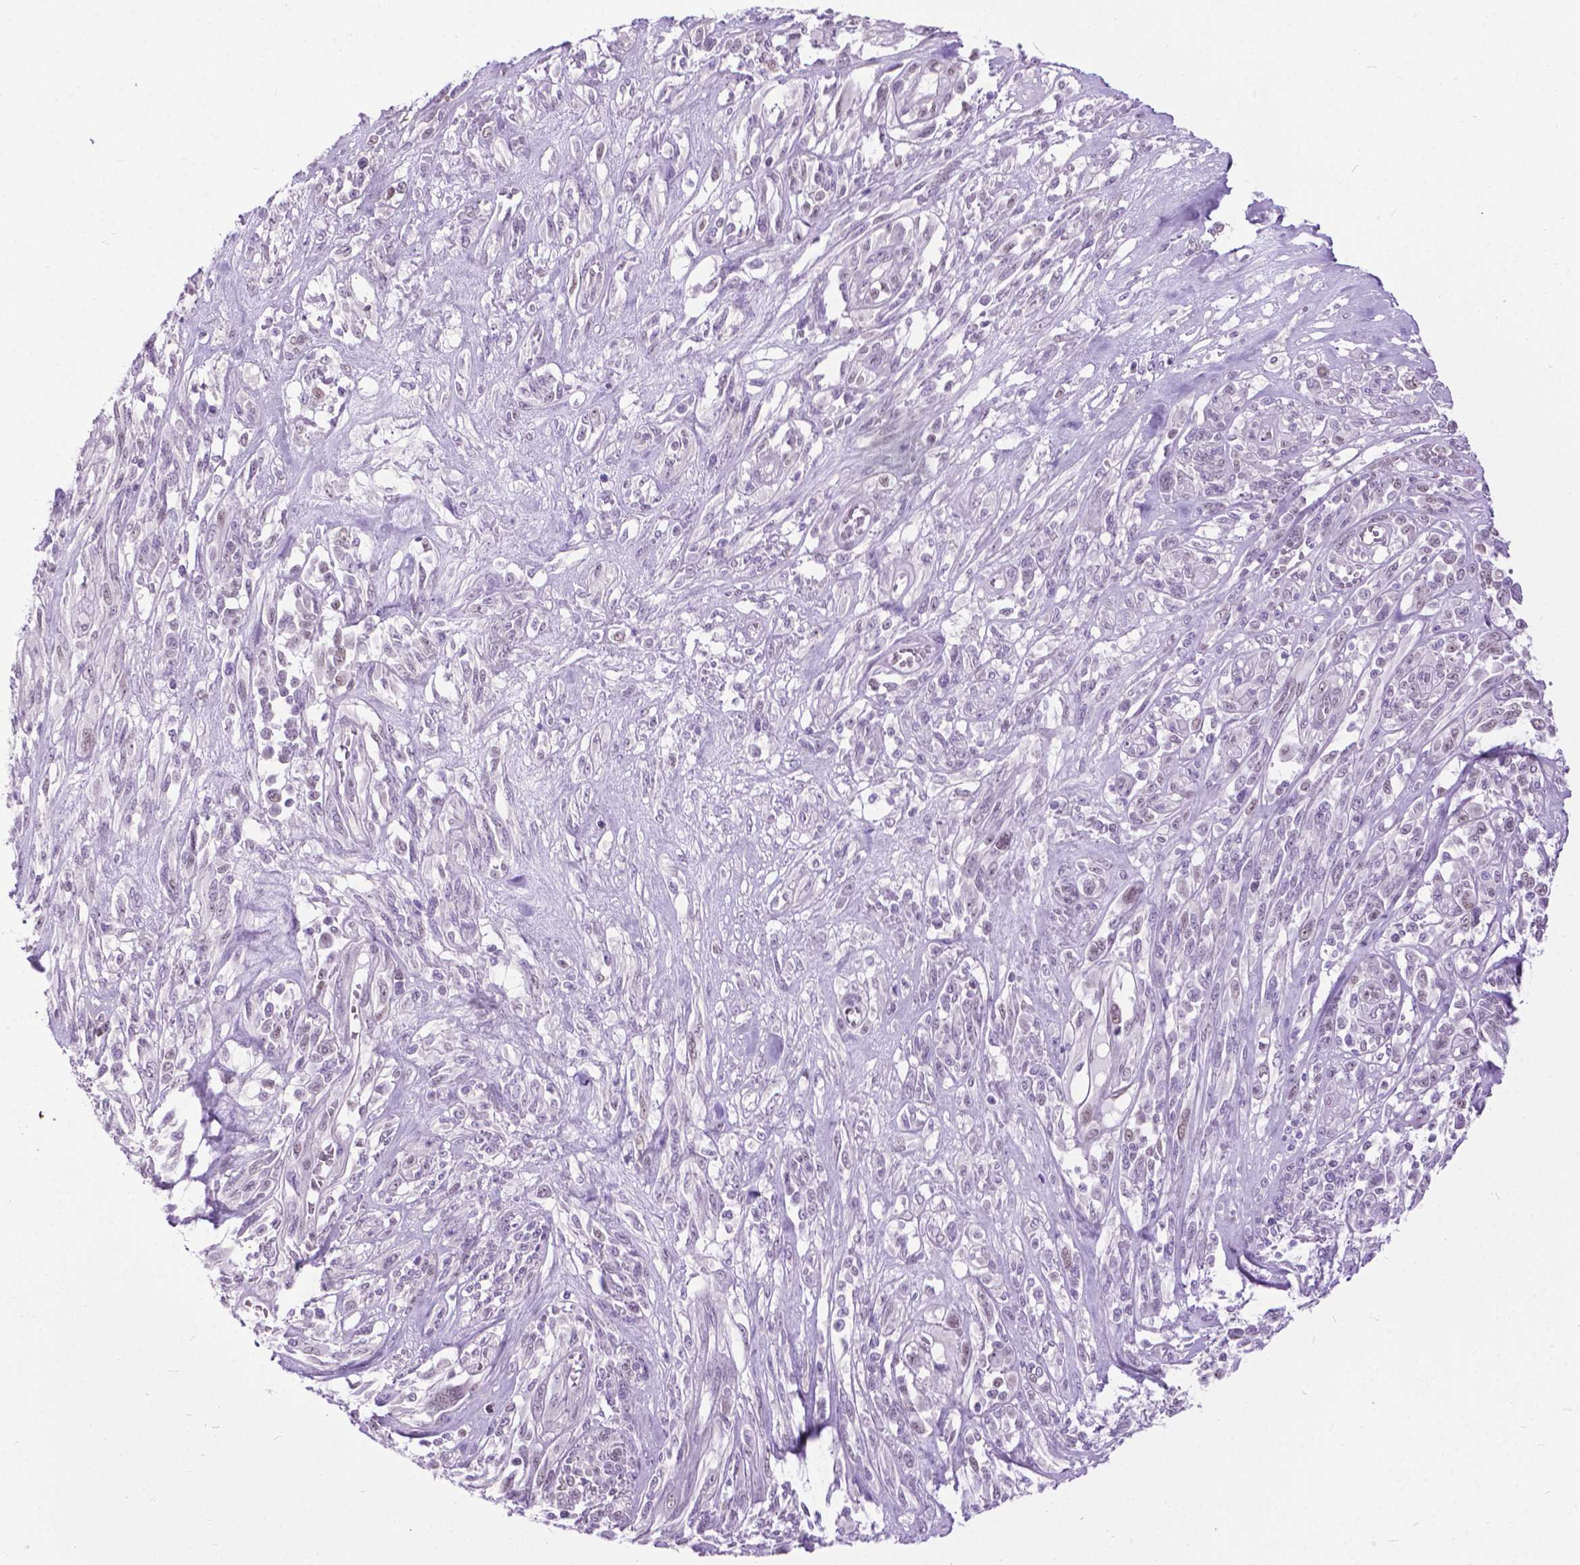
{"staining": {"intensity": "negative", "quantity": "none", "location": "none"}, "tissue": "melanoma", "cell_type": "Tumor cells", "image_type": "cancer", "snomed": [{"axis": "morphology", "description": "Malignant melanoma, NOS"}, {"axis": "topography", "description": "Skin"}], "caption": "The micrograph displays no staining of tumor cells in melanoma. The staining is performed using DAB brown chromogen with nuclei counter-stained in using hematoxylin.", "gene": "APCDD1L", "patient": {"sex": "female", "age": 91}}